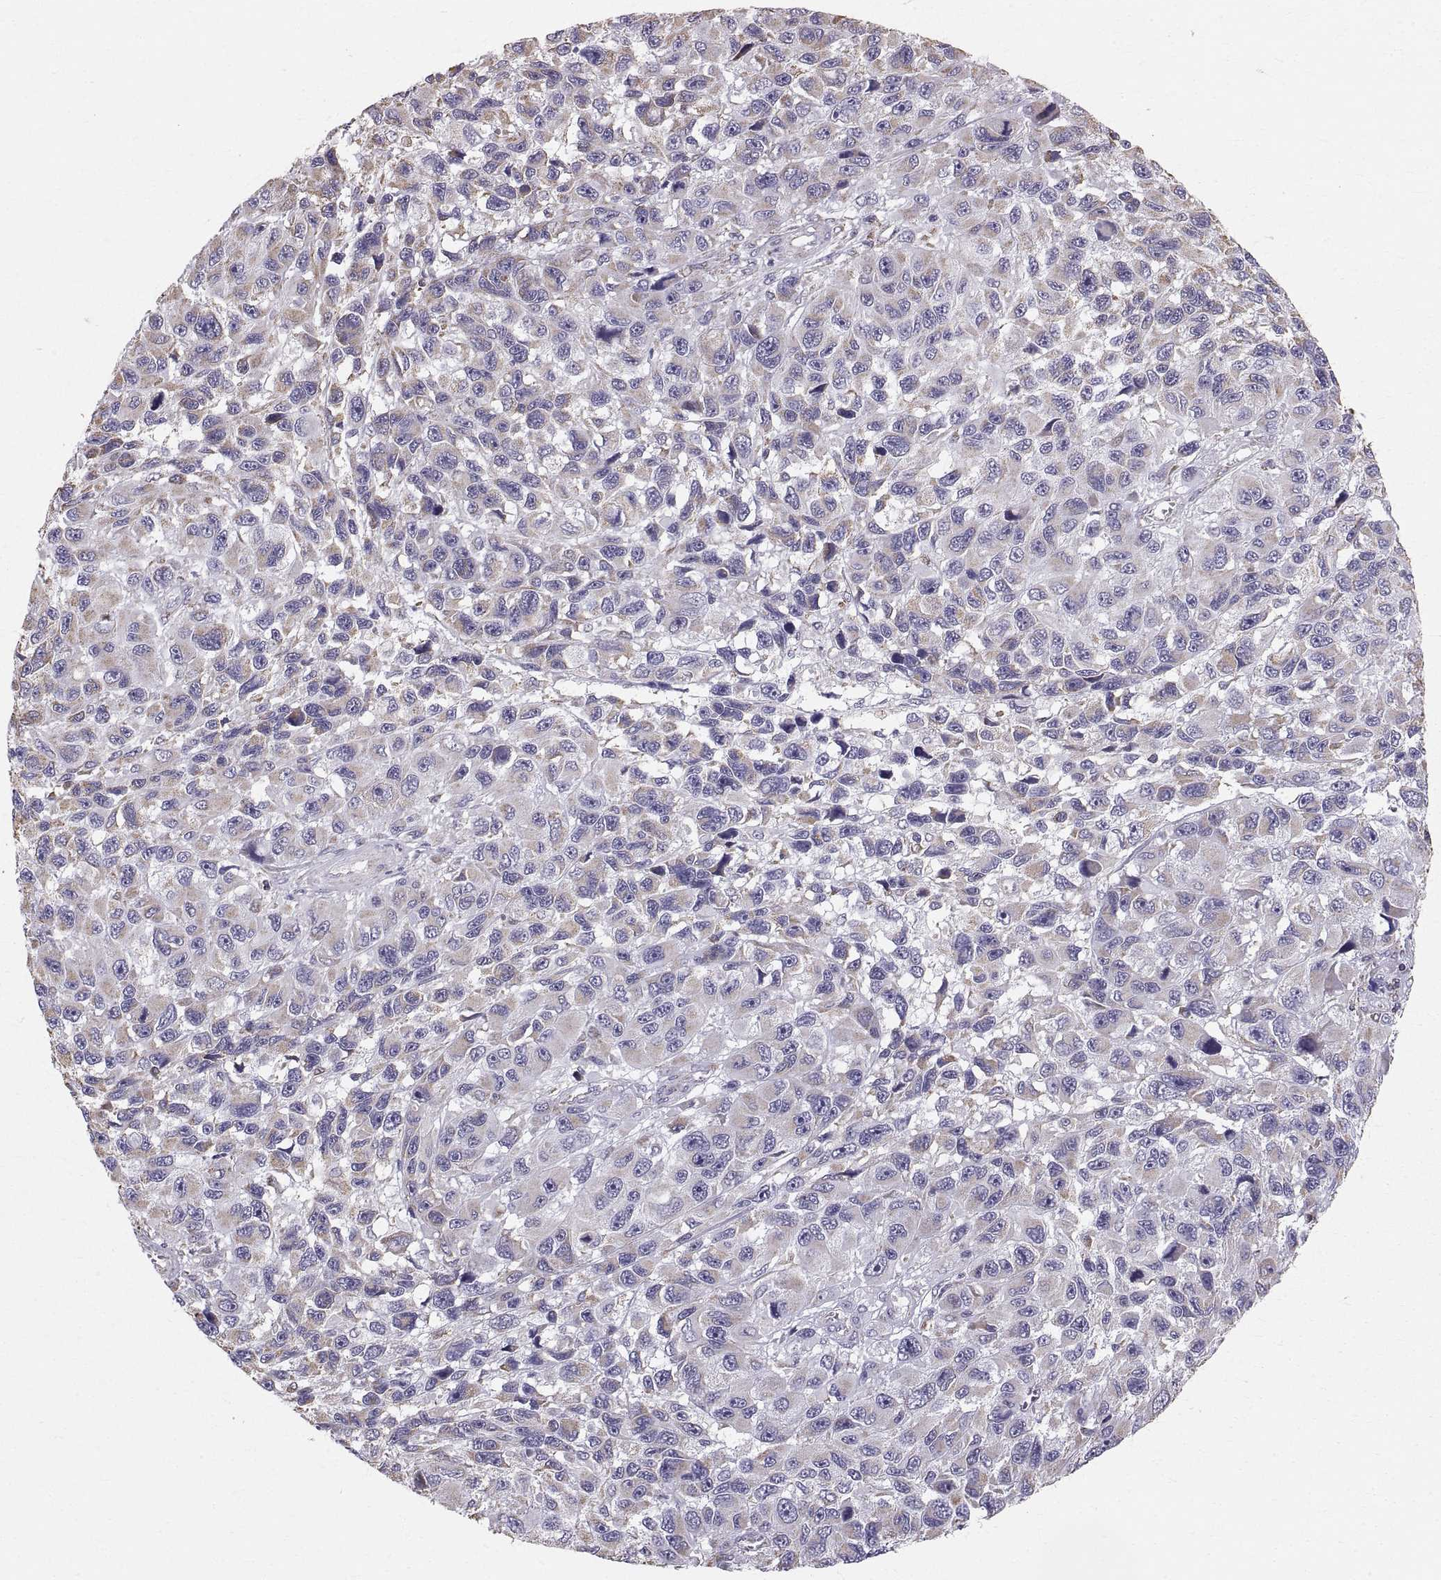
{"staining": {"intensity": "moderate", "quantity": "<25%", "location": "cytoplasmic/membranous"}, "tissue": "melanoma", "cell_type": "Tumor cells", "image_type": "cancer", "snomed": [{"axis": "morphology", "description": "Malignant melanoma, NOS"}, {"axis": "topography", "description": "Skin"}], "caption": "Moderate cytoplasmic/membranous protein expression is present in about <25% of tumor cells in melanoma.", "gene": "STMND1", "patient": {"sex": "male", "age": 53}}